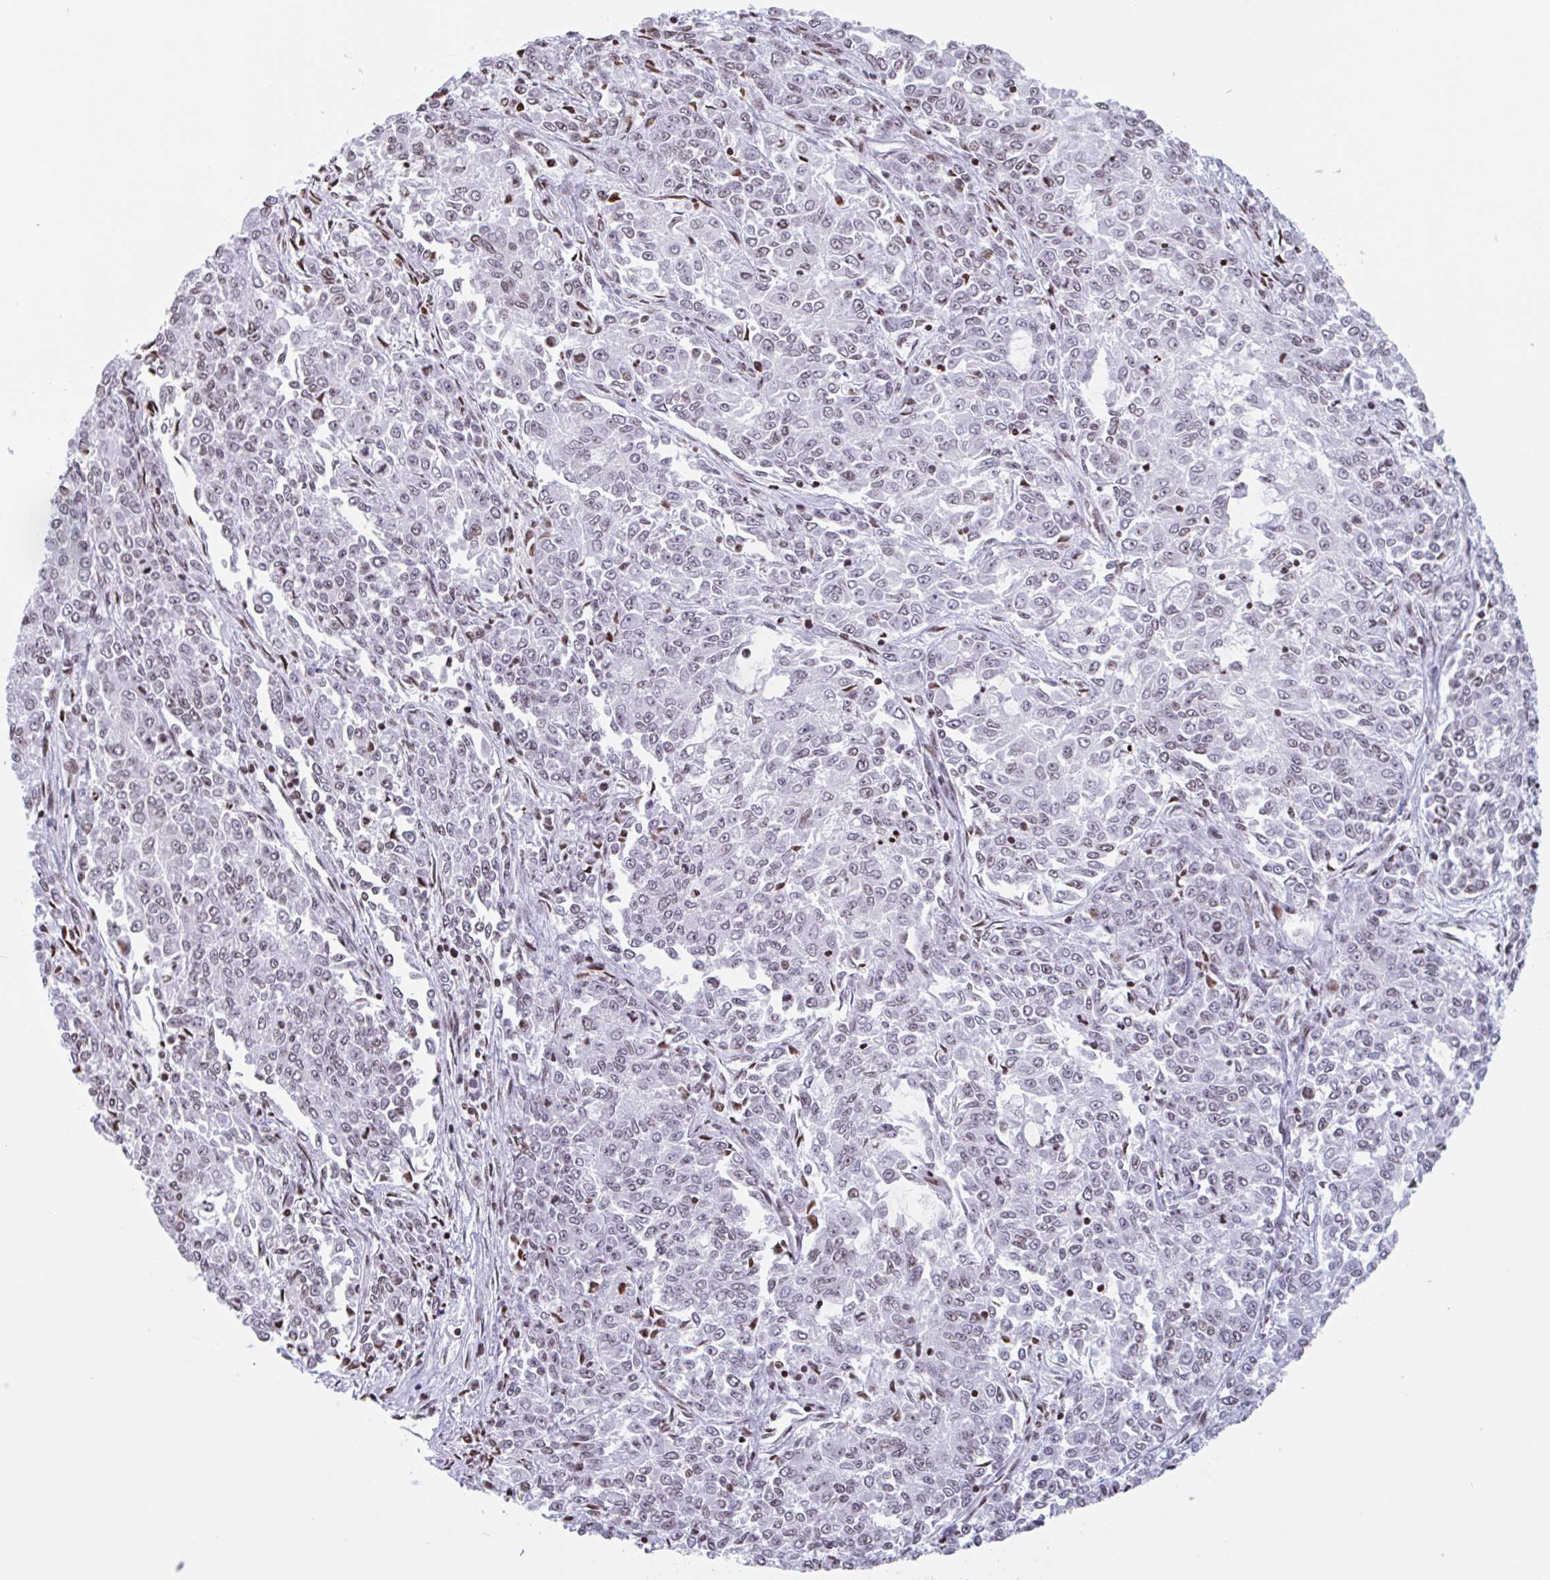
{"staining": {"intensity": "weak", "quantity": ">75%", "location": "nuclear"}, "tissue": "endometrial cancer", "cell_type": "Tumor cells", "image_type": "cancer", "snomed": [{"axis": "morphology", "description": "Adenocarcinoma, NOS"}, {"axis": "topography", "description": "Endometrium"}], "caption": "The image exhibits staining of endometrial cancer, revealing weak nuclear protein staining (brown color) within tumor cells.", "gene": "NOL6", "patient": {"sex": "female", "age": 50}}